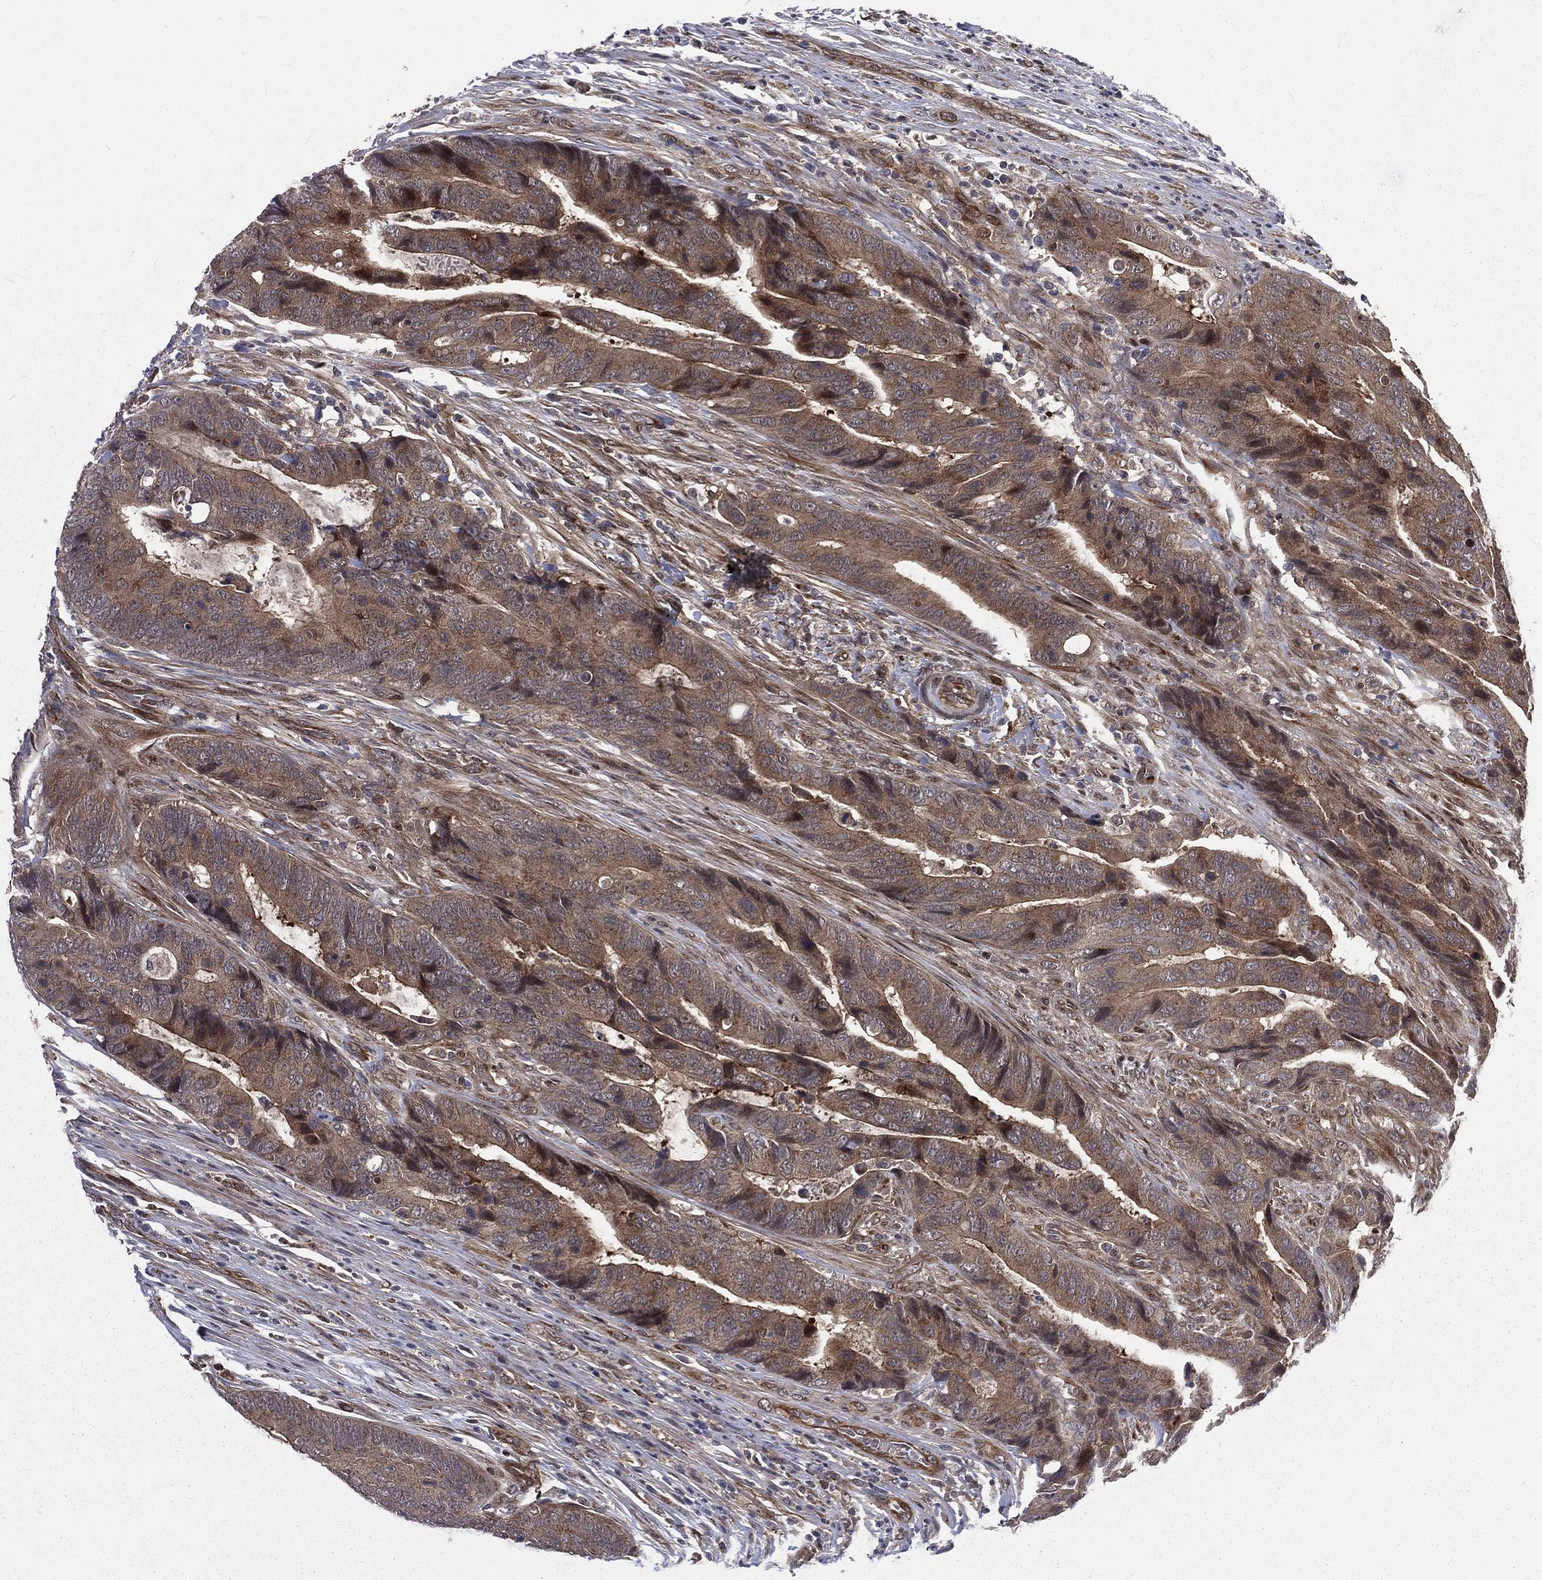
{"staining": {"intensity": "weak", "quantity": ">75%", "location": "cytoplasmic/membranous"}, "tissue": "colorectal cancer", "cell_type": "Tumor cells", "image_type": "cancer", "snomed": [{"axis": "morphology", "description": "Adenocarcinoma, NOS"}, {"axis": "topography", "description": "Colon"}], "caption": "This histopathology image displays colorectal cancer (adenocarcinoma) stained with immunohistochemistry (IHC) to label a protein in brown. The cytoplasmic/membranous of tumor cells show weak positivity for the protein. Nuclei are counter-stained blue.", "gene": "ARL3", "patient": {"sex": "female", "age": 56}}